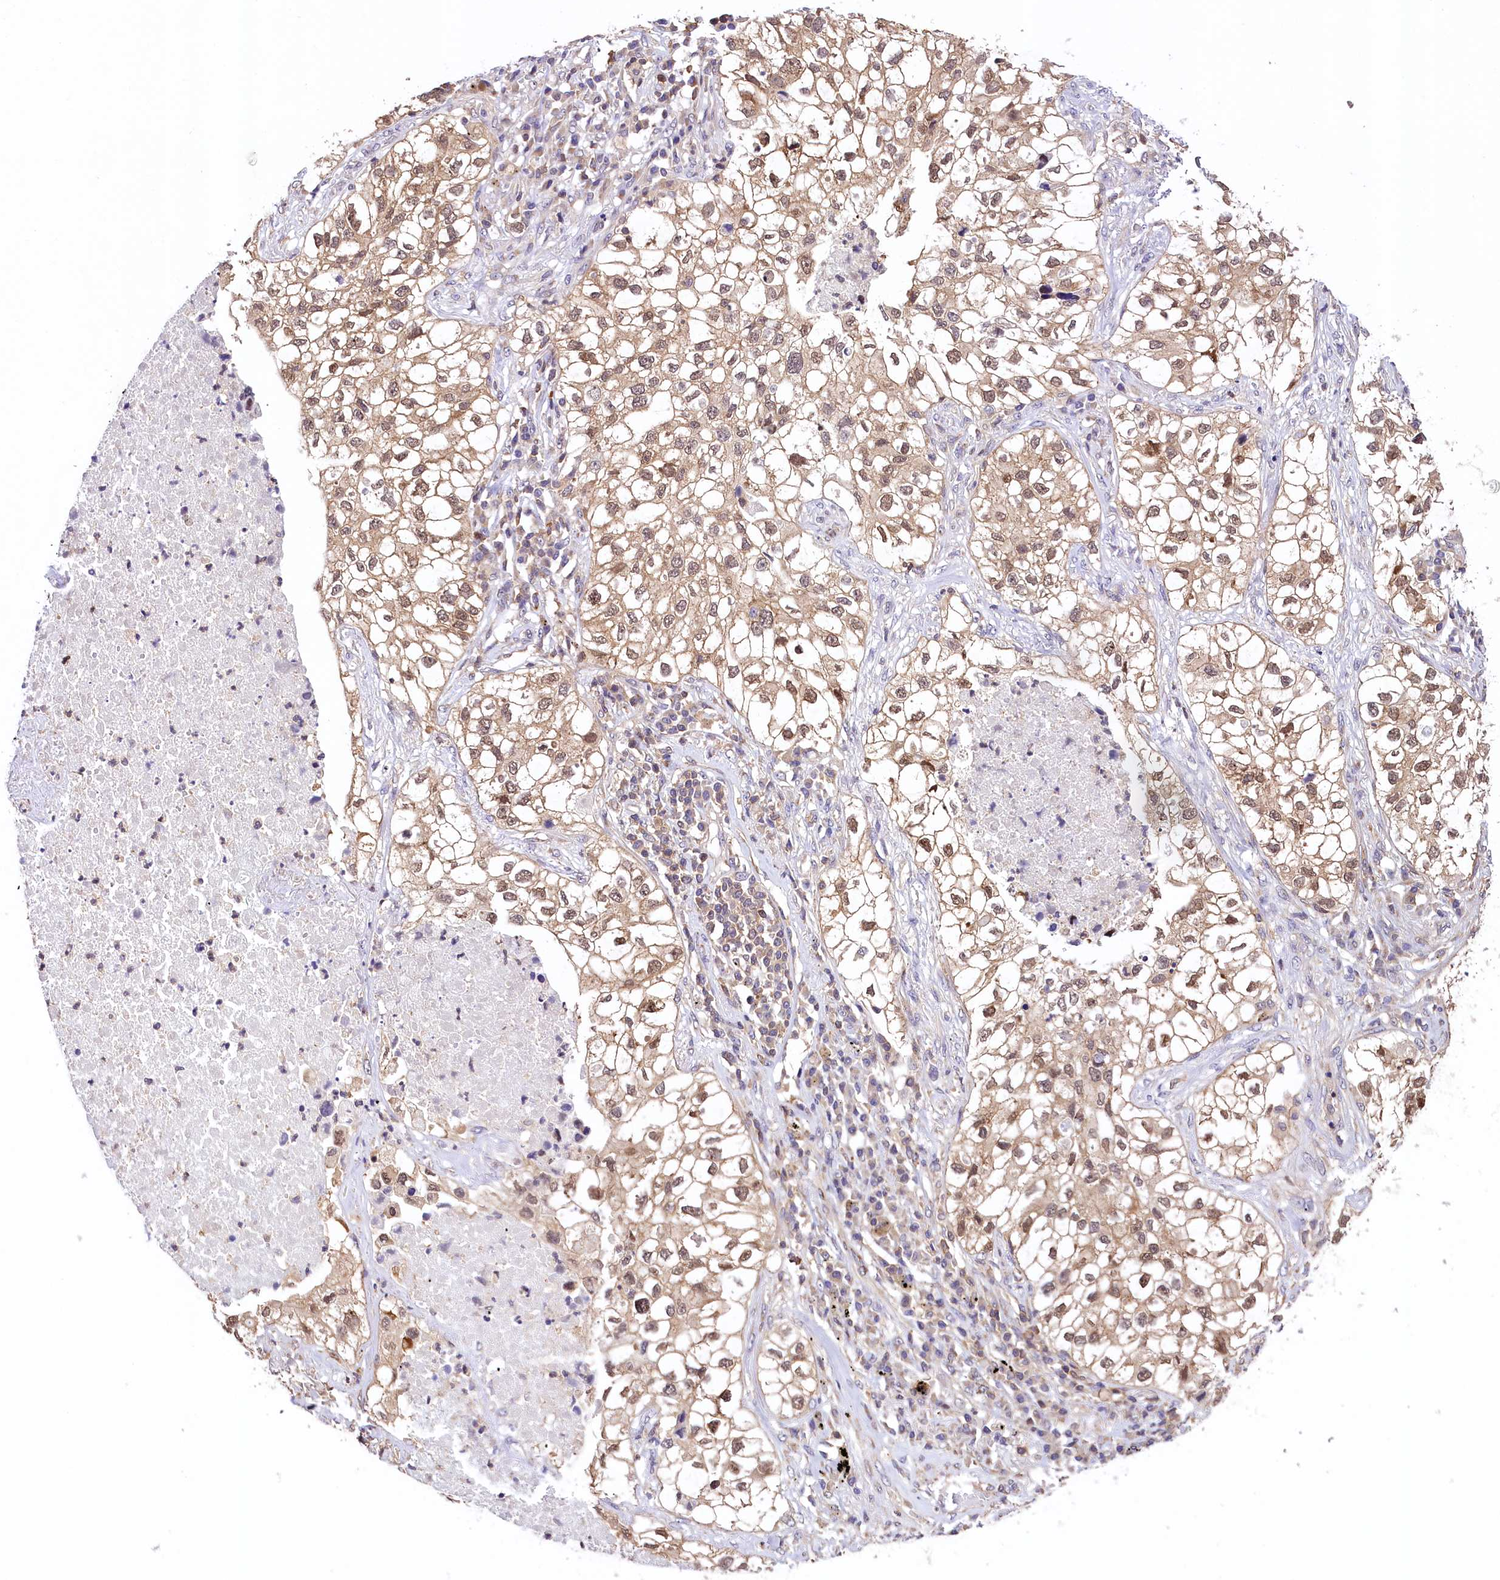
{"staining": {"intensity": "moderate", "quantity": "25%-75%", "location": "nuclear"}, "tissue": "lung cancer", "cell_type": "Tumor cells", "image_type": "cancer", "snomed": [{"axis": "morphology", "description": "Adenocarcinoma, NOS"}, {"axis": "topography", "description": "Lung"}], "caption": "IHC micrograph of neoplastic tissue: human adenocarcinoma (lung) stained using immunohistochemistry displays medium levels of moderate protein expression localized specifically in the nuclear of tumor cells, appearing as a nuclear brown color.", "gene": "CHORDC1", "patient": {"sex": "male", "age": 63}}